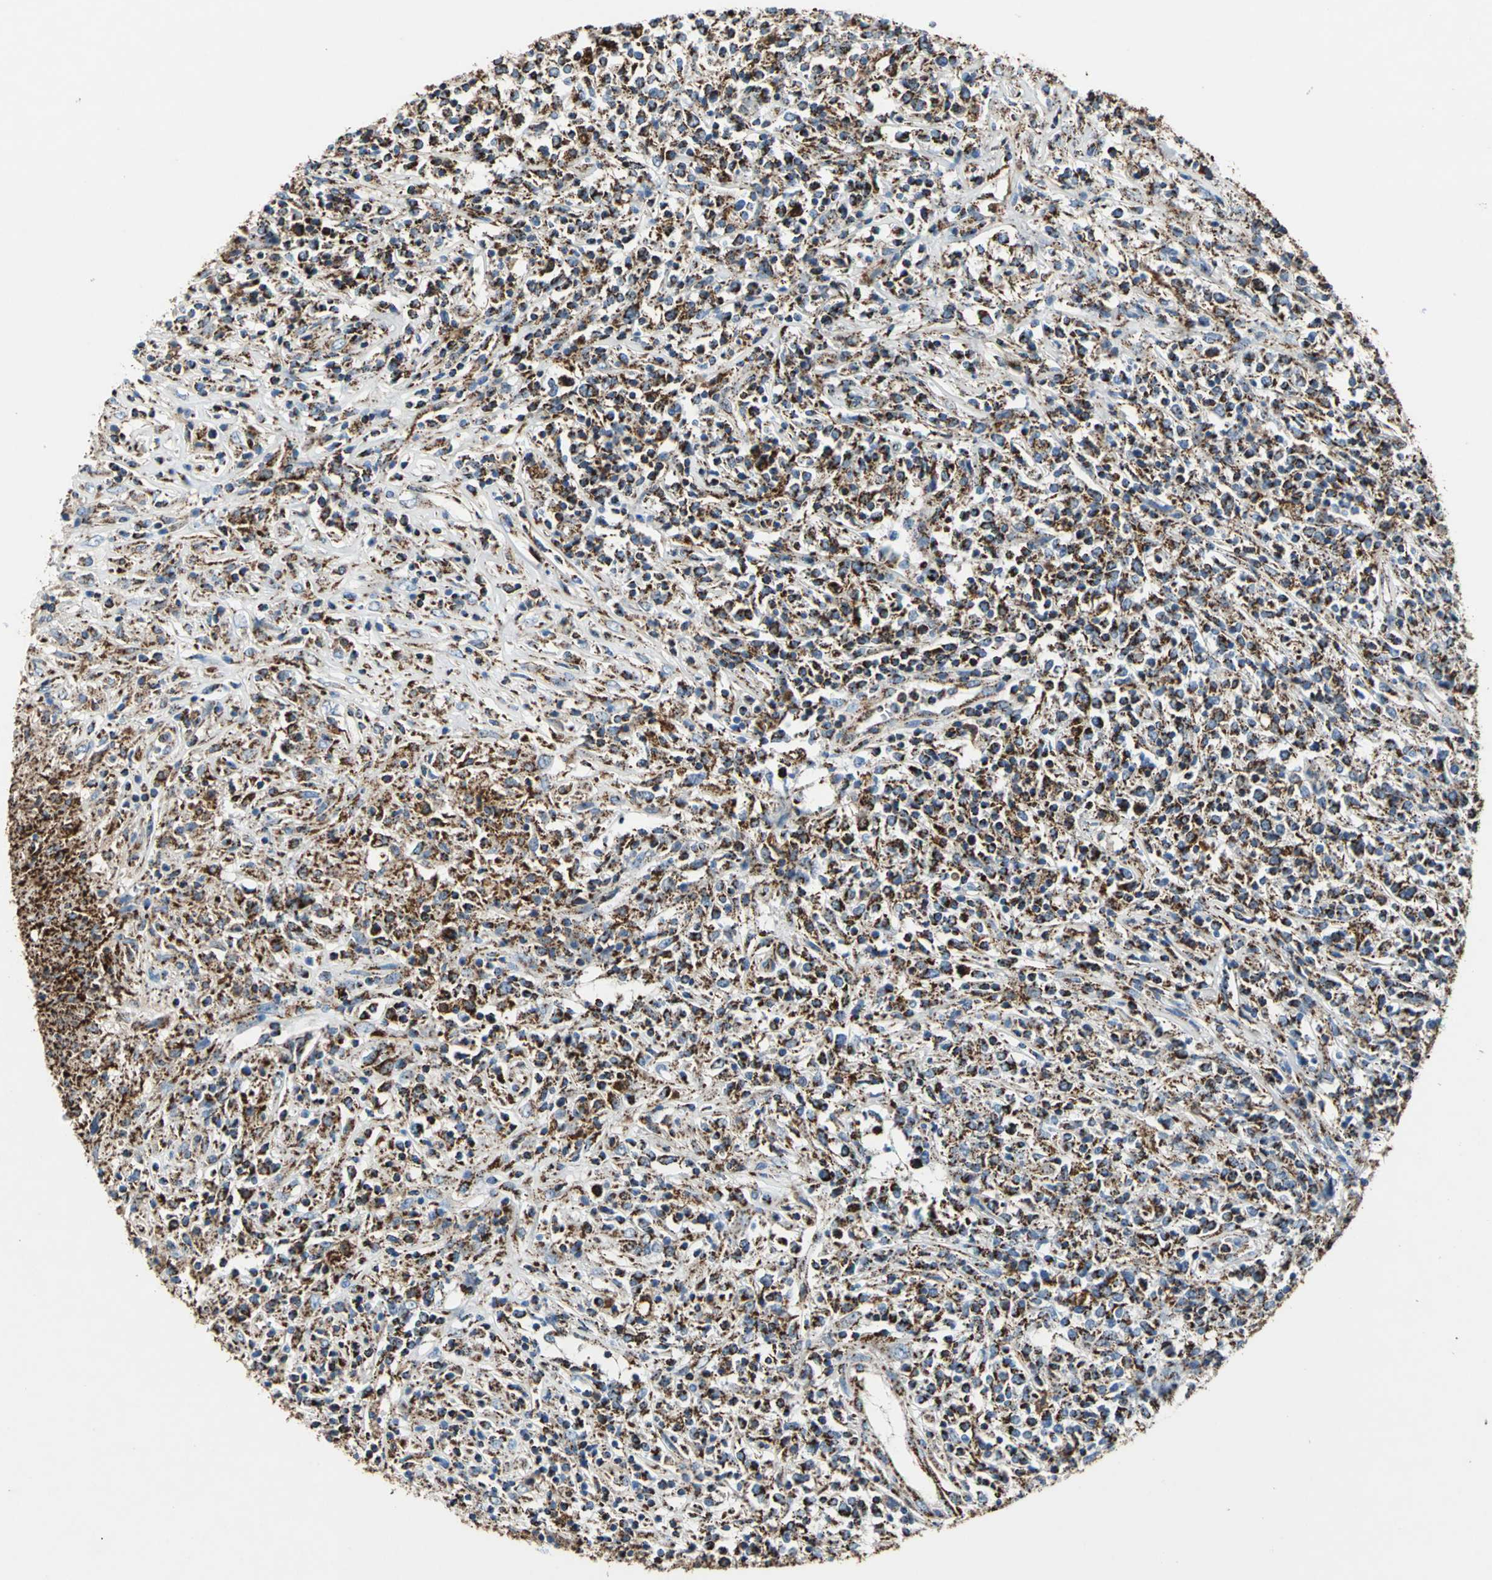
{"staining": {"intensity": "strong", "quantity": ">75%", "location": "cytoplasmic/membranous"}, "tissue": "lymphoma", "cell_type": "Tumor cells", "image_type": "cancer", "snomed": [{"axis": "morphology", "description": "Malignant lymphoma, non-Hodgkin's type, High grade"}, {"axis": "topography", "description": "Lymph node"}], "caption": "High-grade malignant lymphoma, non-Hodgkin's type stained with immunohistochemistry (IHC) displays strong cytoplasmic/membranous positivity in approximately >75% of tumor cells. (DAB (3,3'-diaminobenzidine) IHC, brown staining for protein, blue staining for nuclei).", "gene": "ECH1", "patient": {"sex": "female", "age": 84}}